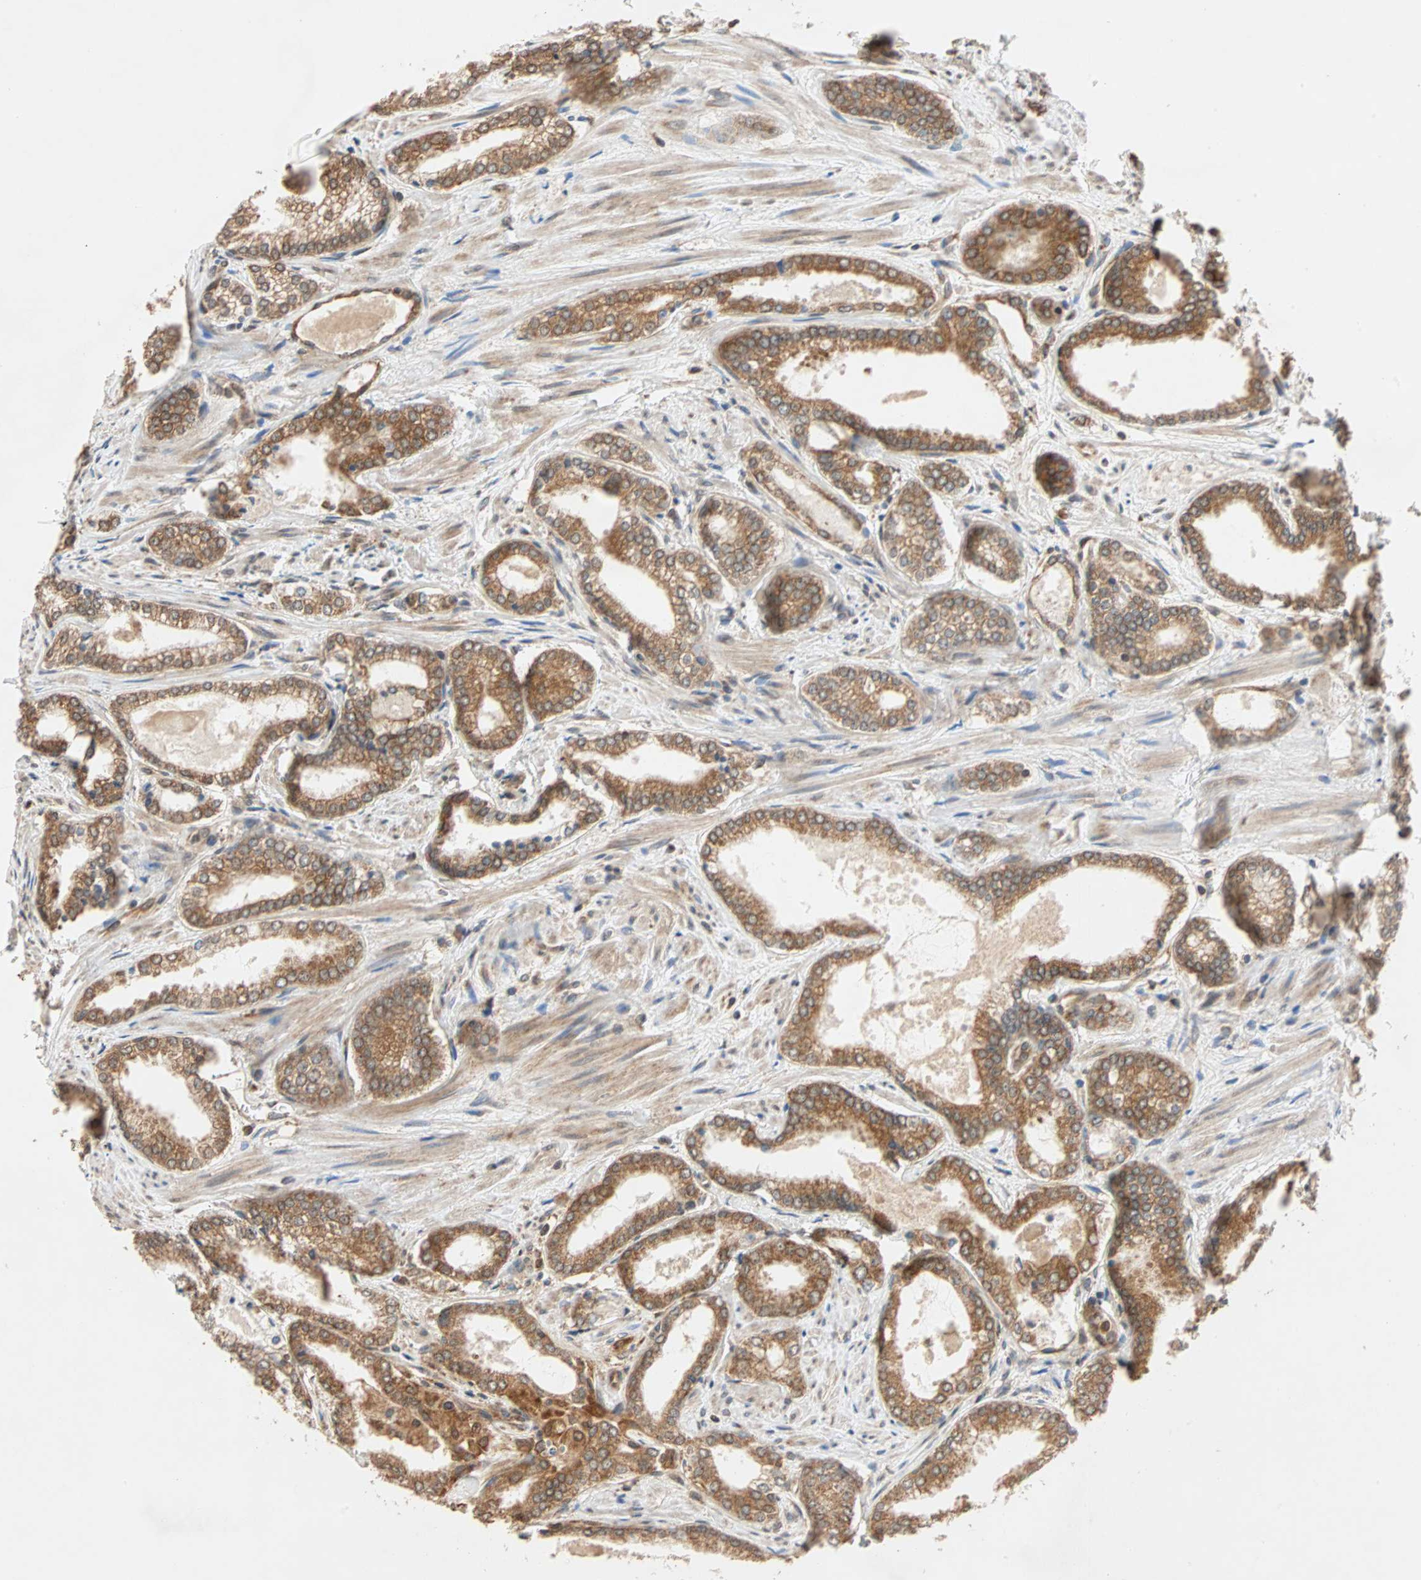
{"staining": {"intensity": "moderate", "quantity": ">75%", "location": "cytoplasmic/membranous"}, "tissue": "prostate cancer", "cell_type": "Tumor cells", "image_type": "cancer", "snomed": [{"axis": "morphology", "description": "Adenocarcinoma, Low grade"}, {"axis": "topography", "description": "Prostate"}], "caption": "Immunohistochemistry of human prostate adenocarcinoma (low-grade) shows medium levels of moderate cytoplasmic/membranous positivity in about >75% of tumor cells.", "gene": "AUP1", "patient": {"sex": "male", "age": 60}}